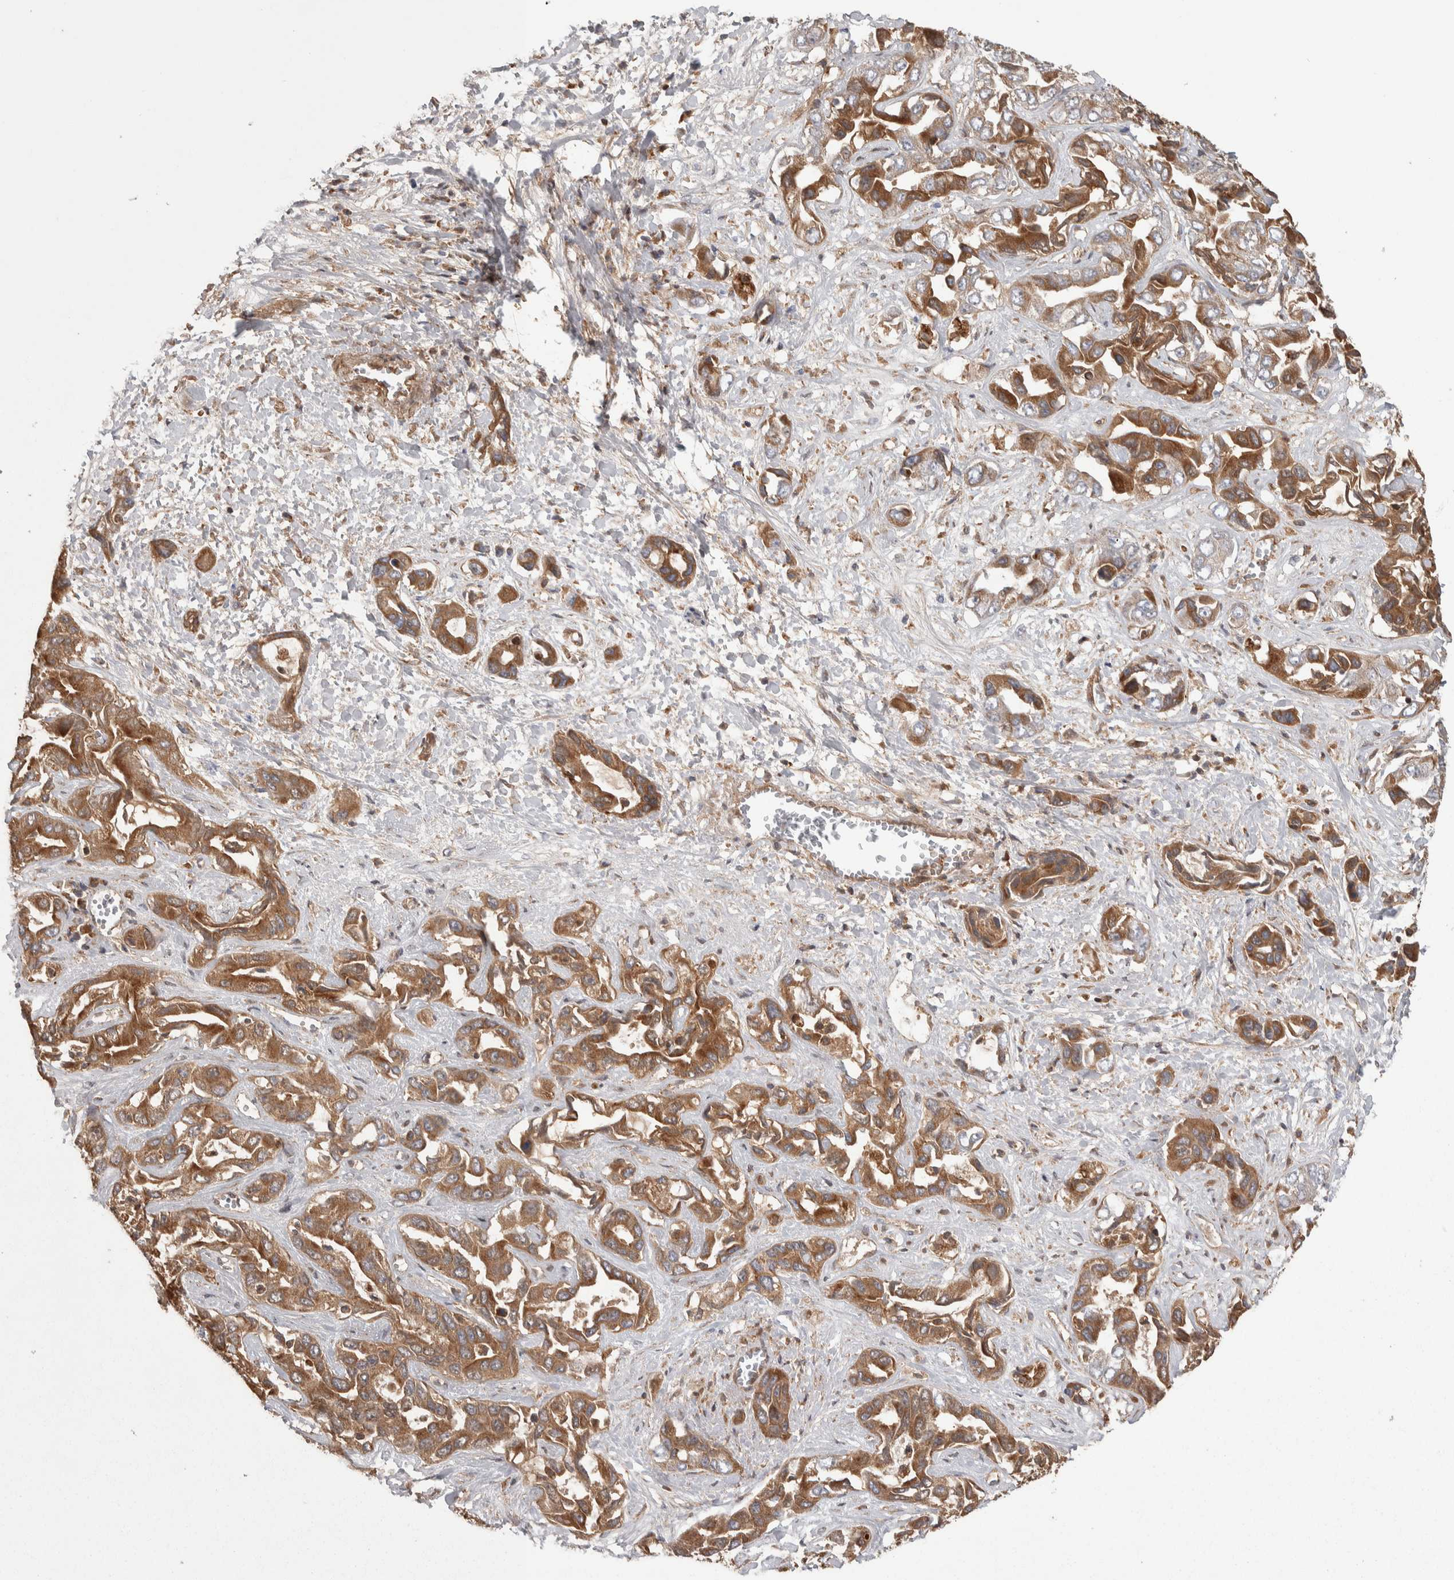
{"staining": {"intensity": "moderate", "quantity": ">75%", "location": "cytoplasmic/membranous"}, "tissue": "liver cancer", "cell_type": "Tumor cells", "image_type": "cancer", "snomed": [{"axis": "morphology", "description": "Cholangiocarcinoma"}, {"axis": "topography", "description": "Liver"}], "caption": "A histopathology image showing moderate cytoplasmic/membranous expression in about >75% of tumor cells in liver cholangiocarcinoma, as visualized by brown immunohistochemical staining.", "gene": "SCO1", "patient": {"sex": "female", "age": 52}}